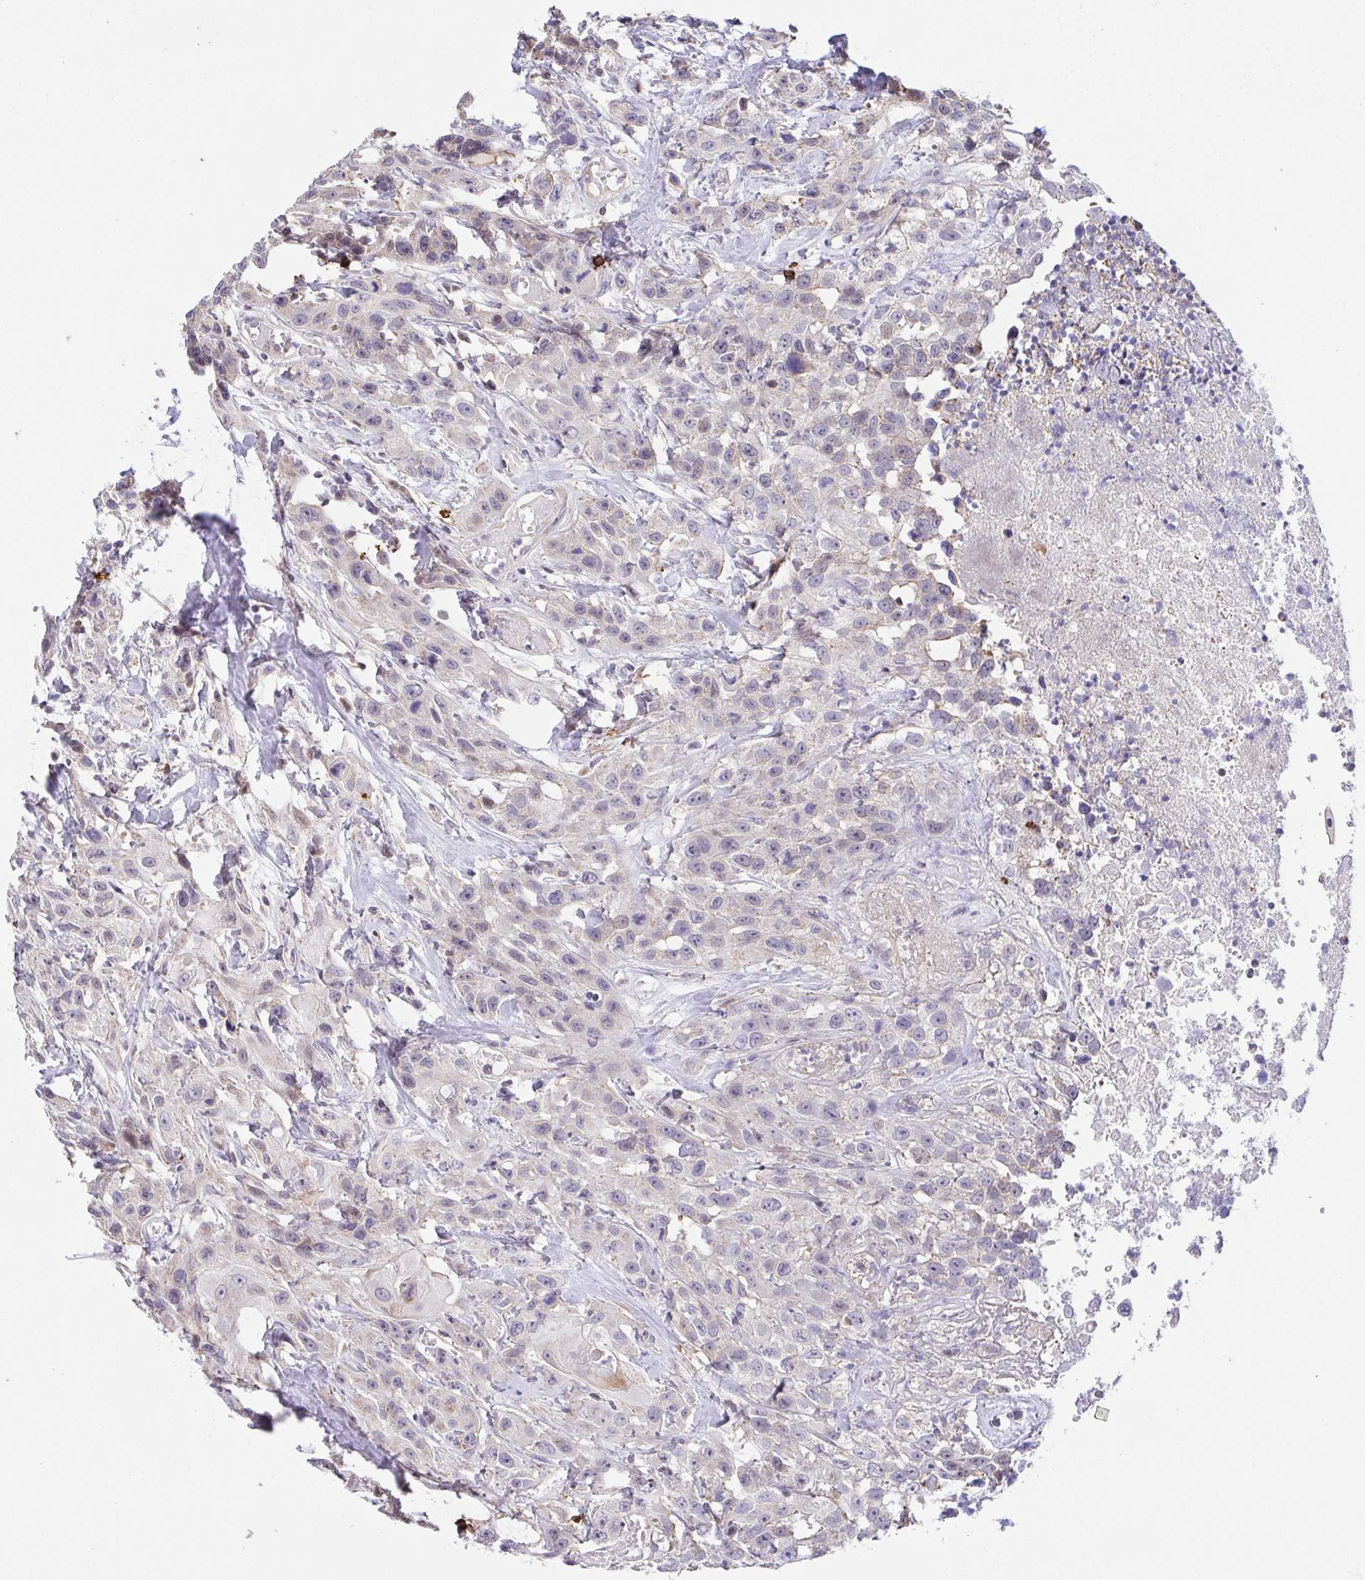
{"staining": {"intensity": "weak", "quantity": "<25%", "location": "cytoplasmic/membranous,nuclear"}, "tissue": "head and neck cancer", "cell_type": "Tumor cells", "image_type": "cancer", "snomed": [{"axis": "morphology", "description": "Squamous cell carcinoma, NOS"}, {"axis": "topography", "description": "Head-Neck"}], "caption": "Head and neck squamous cell carcinoma stained for a protein using IHC reveals no positivity tumor cells.", "gene": "PREPL", "patient": {"sex": "male", "age": 57}}